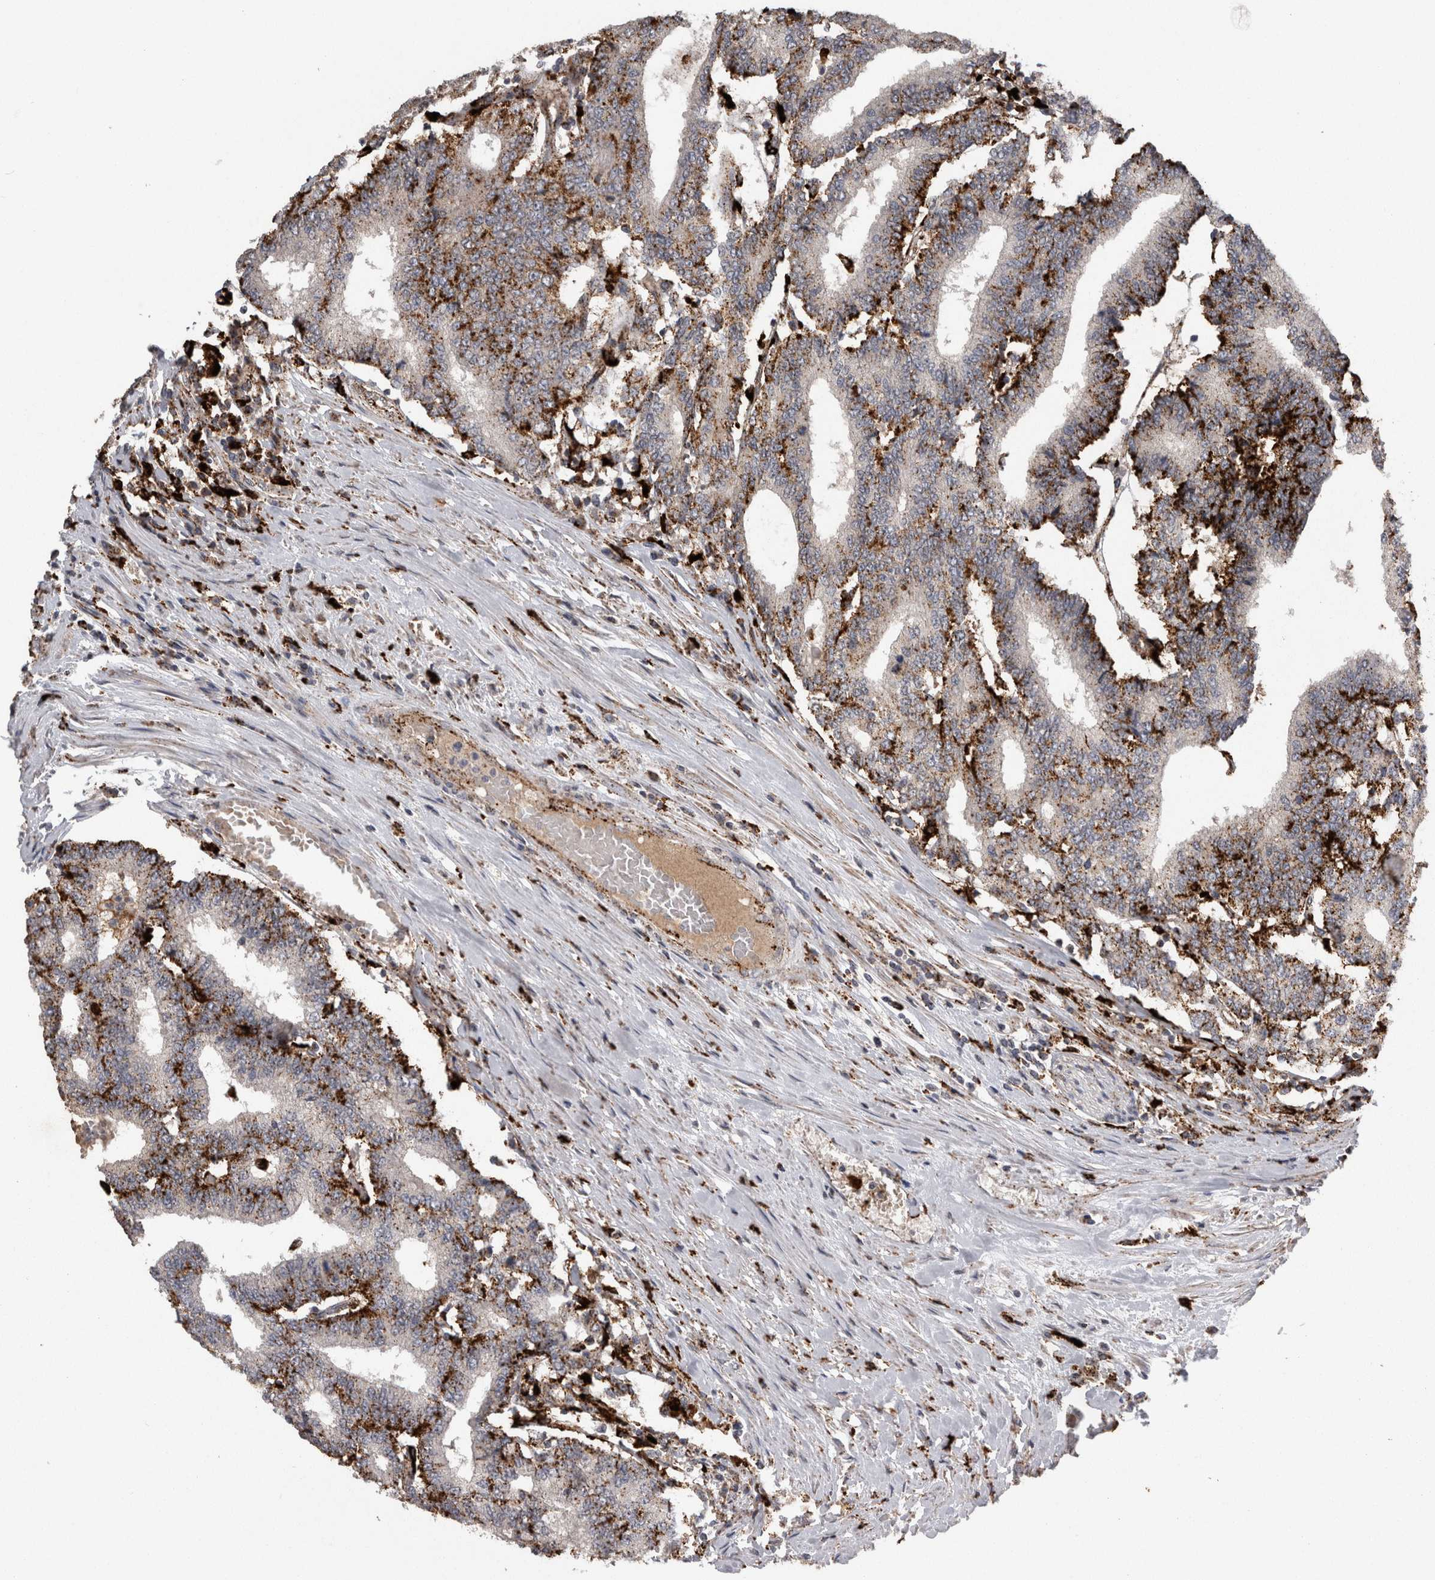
{"staining": {"intensity": "strong", "quantity": ">75%", "location": "cytoplasmic/membranous"}, "tissue": "prostate cancer", "cell_type": "Tumor cells", "image_type": "cancer", "snomed": [{"axis": "morphology", "description": "Normal tissue, NOS"}, {"axis": "morphology", "description": "Adenocarcinoma, High grade"}, {"axis": "topography", "description": "Prostate"}, {"axis": "topography", "description": "Seminal veicle"}], "caption": "High-power microscopy captured an immunohistochemistry (IHC) photomicrograph of prostate adenocarcinoma (high-grade), revealing strong cytoplasmic/membranous expression in approximately >75% of tumor cells.", "gene": "CTSZ", "patient": {"sex": "male", "age": 55}}